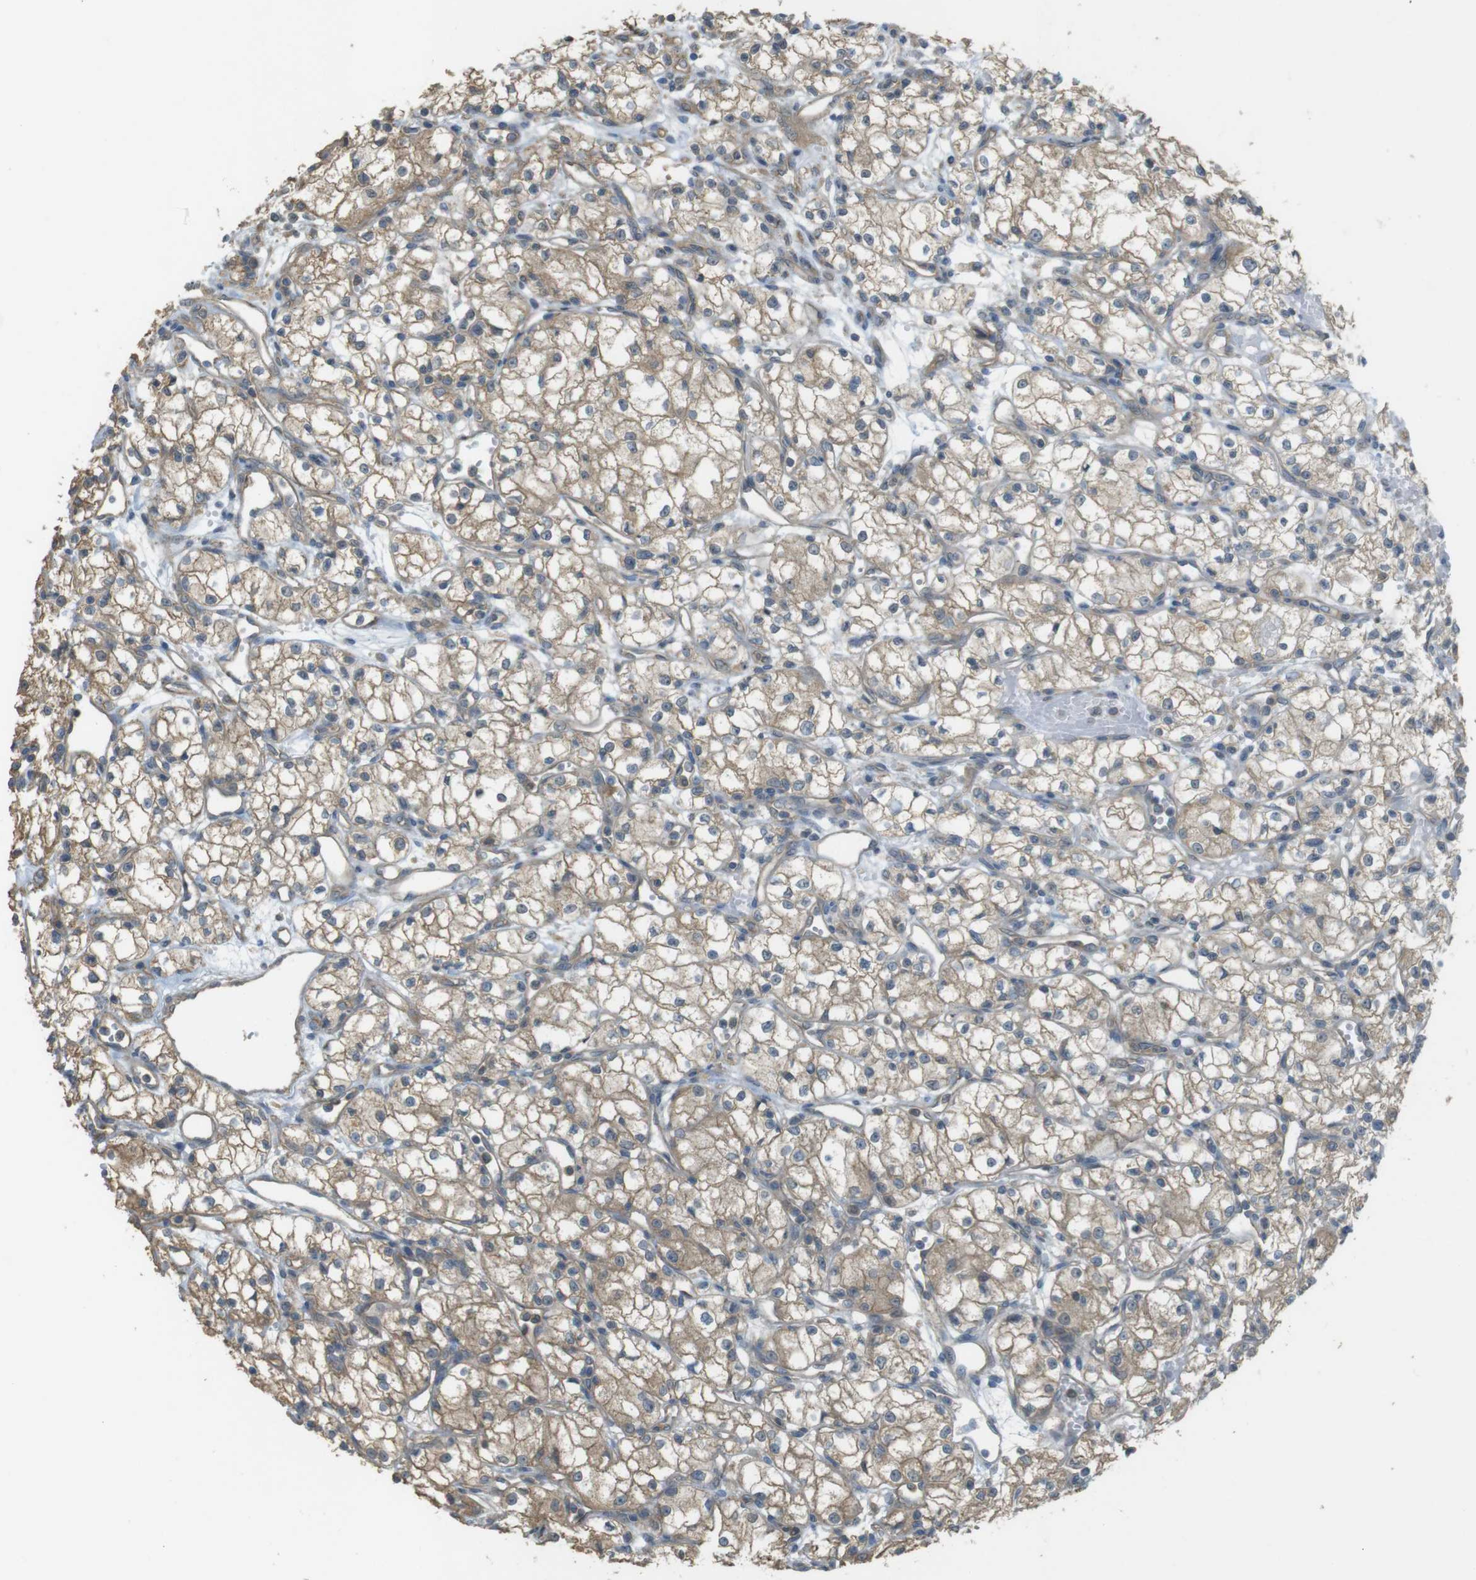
{"staining": {"intensity": "moderate", "quantity": ">75%", "location": "cytoplasmic/membranous"}, "tissue": "renal cancer", "cell_type": "Tumor cells", "image_type": "cancer", "snomed": [{"axis": "morphology", "description": "Normal tissue, NOS"}, {"axis": "morphology", "description": "Adenocarcinoma, NOS"}, {"axis": "topography", "description": "Kidney"}], "caption": "The micrograph displays staining of adenocarcinoma (renal), revealing moderate cytoplasmic/membranous protein positivity (brown color) within tumor cells. (IHC, brightfield microscopy, high magnification).", "gene": "ZDHHC20", "patient": {"sex": "male", "age": 59}}